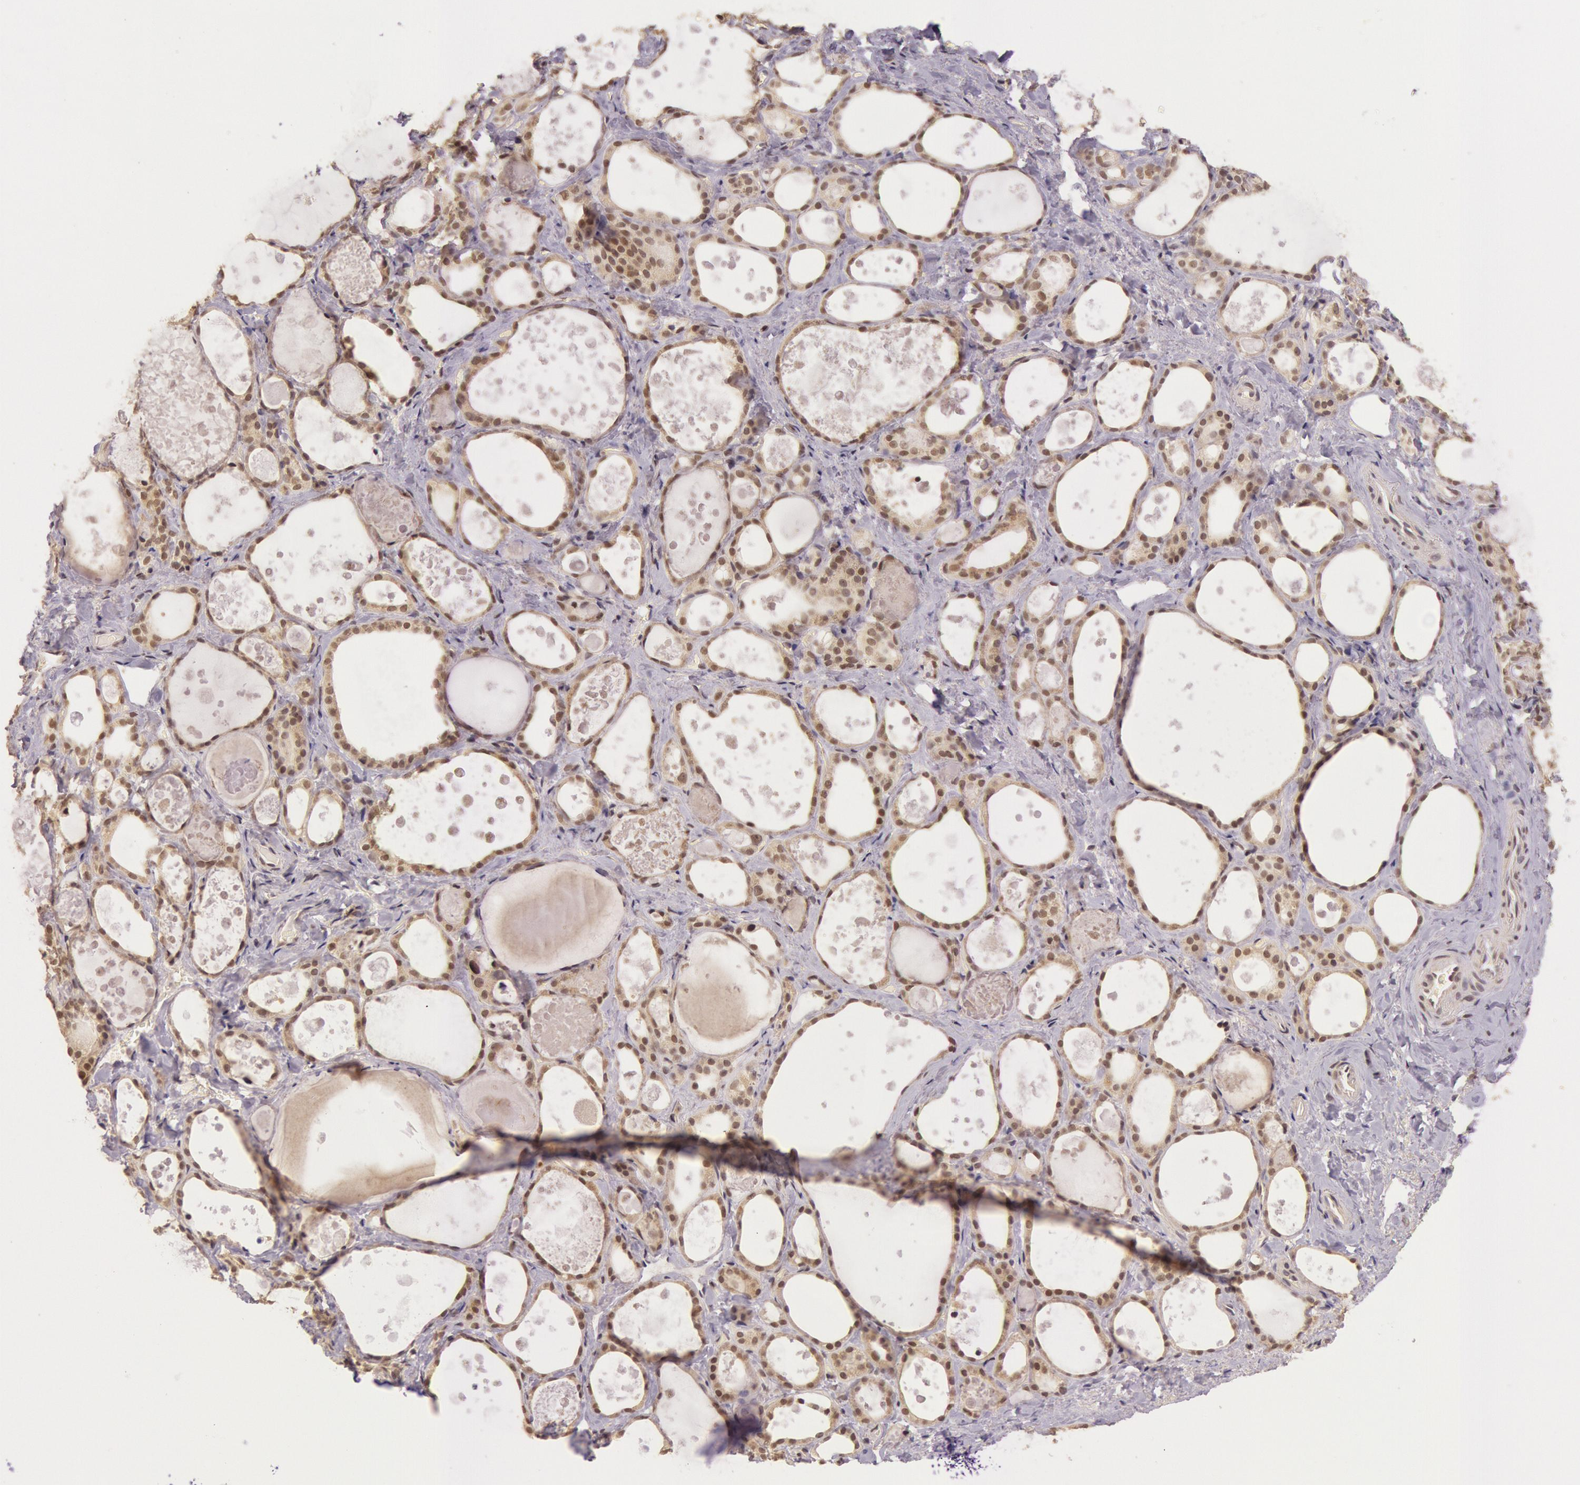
{"staining": {"intensity": "moderate", "quantity": ">75%", "location": "cytoplasmic/membranous,nuclear"}, "tissue": "thyroid gland", "cell_type": "Glandular cells", "image_type": "normal", "snomed": [{"axis": "morphology", "description": "Normal tissue, NOS"}, {"axis": "topography", "description": "Thyroid gland"}], "caption": "High-power microscopy captured an immunohistochemistry image of benign thyroid gland, revealing moderate cytoplasmic/membranous,nuclear staining in about >75% of glandular cells. The staining is performed using DAB brown chromogen to label protein expression. The nuclei are counter-stained blue using hematoxylin.", "gene": "RTL10", "patient": {"sex": "female", "age": 75}}